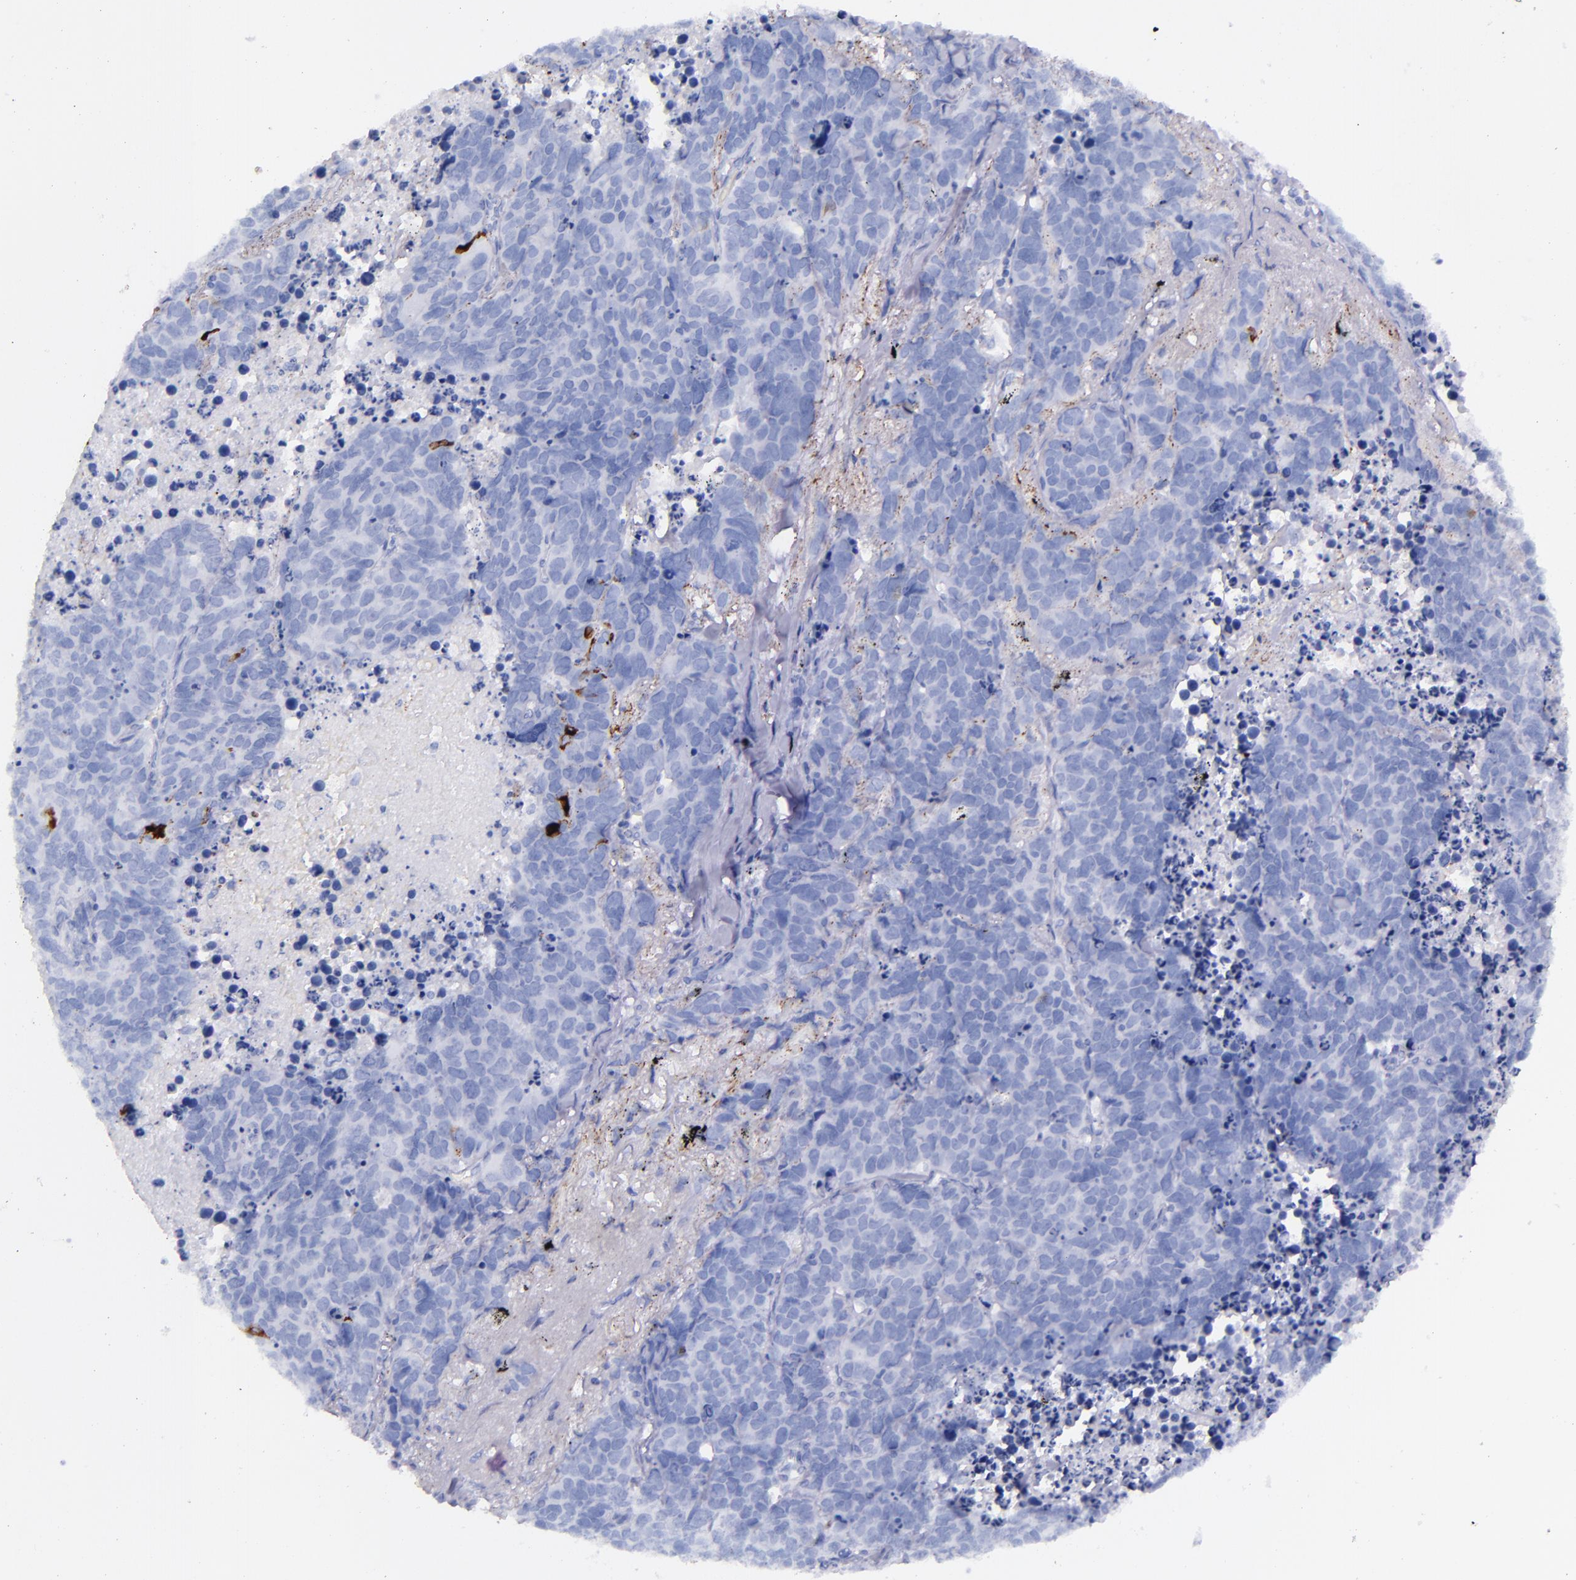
{"staining": {"intensity": "negative", "quantity": "none", "location": "none"}, "tissue": "lung cancer", "cell_type": "Tumor cells", "image_type": "cancer", "snomed": [{"axis": "morphology", "description": "Carcinoid, malignant, NOS"}, {"axis": "topography", "description": "Lung"}], "caption": "A photomicrograph of human carcinoid (malignant) (lung) is negative for staining in tumor cells.", "gene": "SFTPA2", "patient": {"sex": "male", "age": 60}}